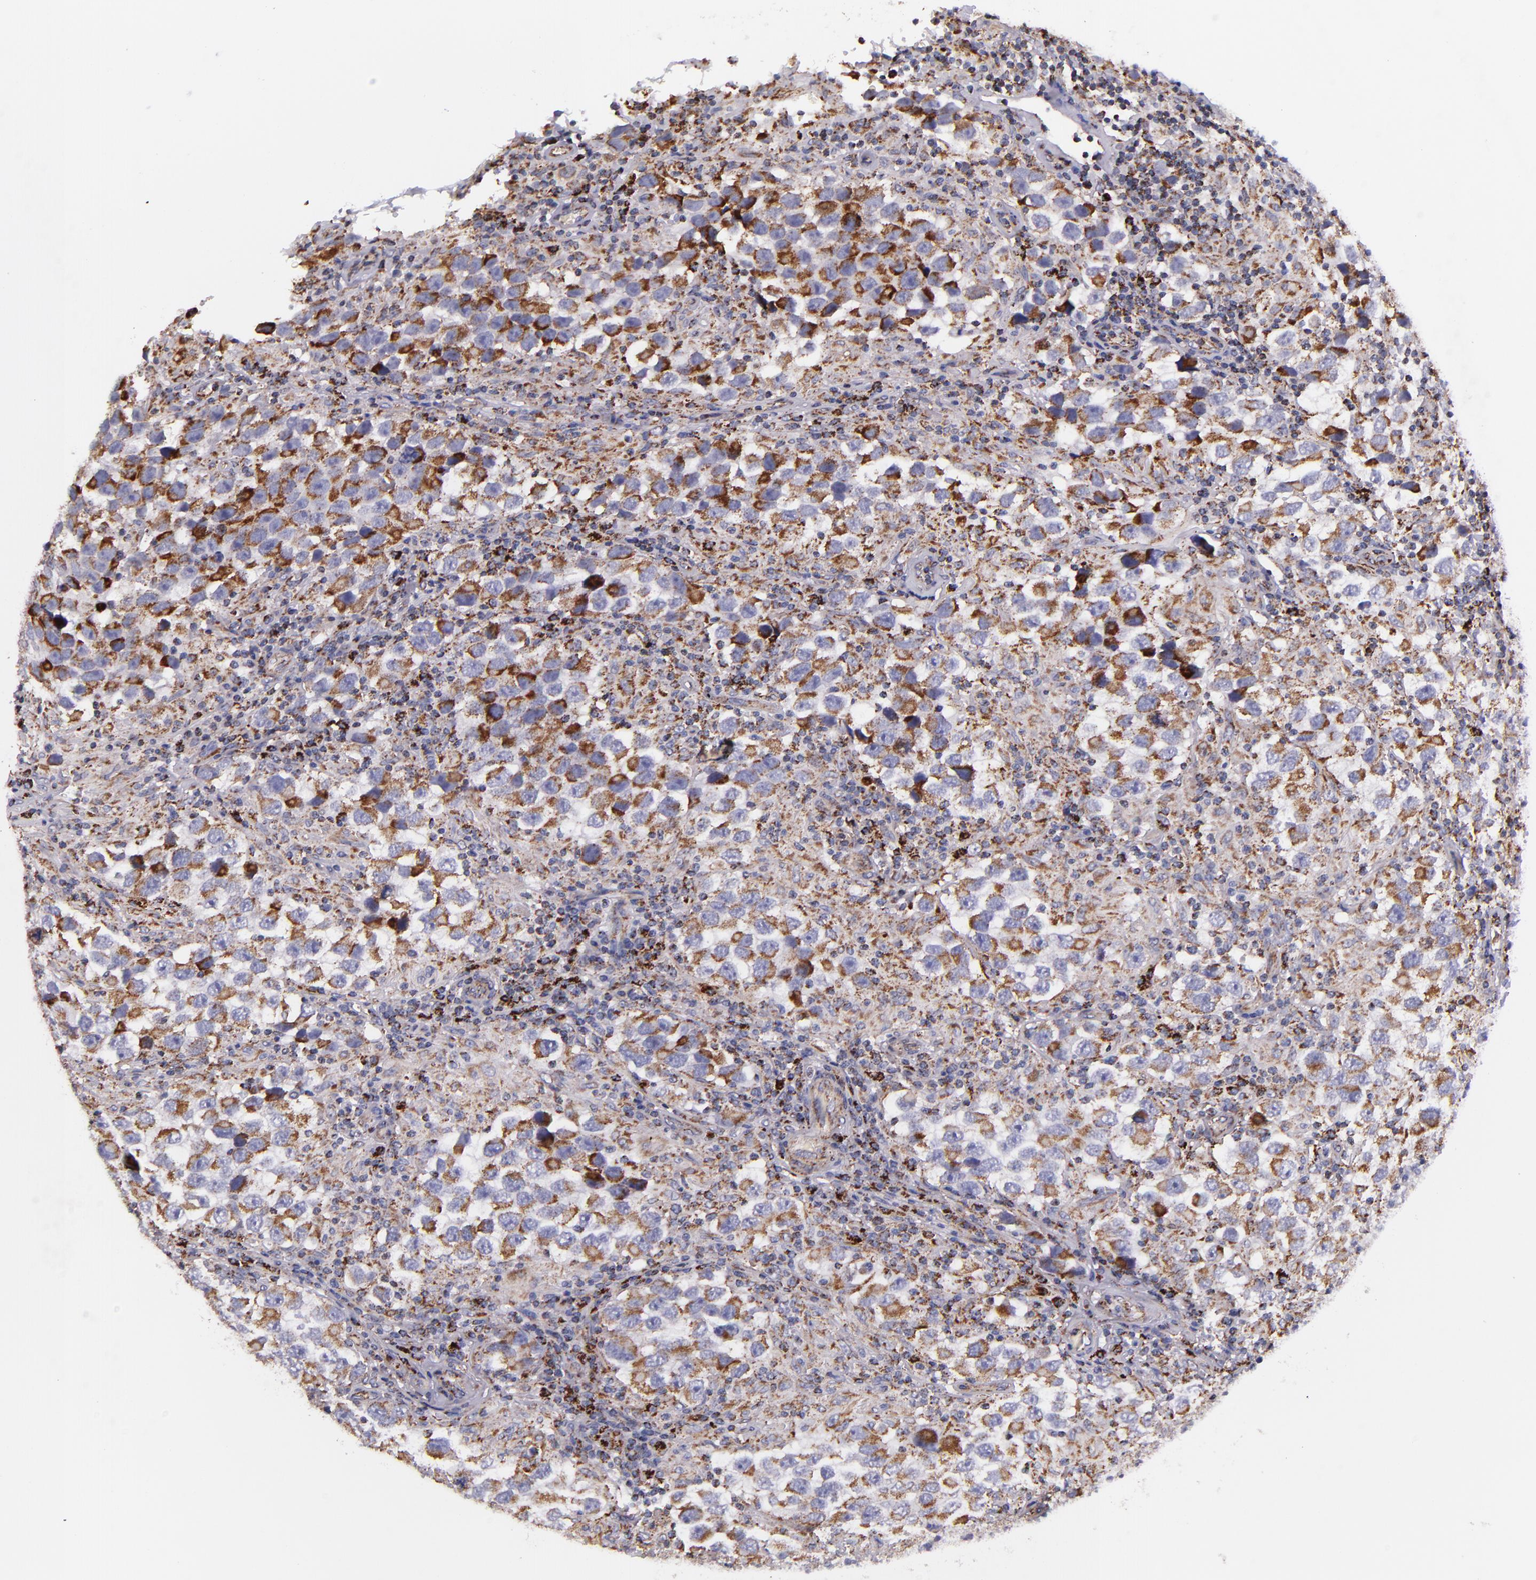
{"staining": {"intensity": "moderate", "quantity": ">75%", "location": "cytoplasmic/membranous"}, "tissue": "testis cancer", "cell_type": "Tumor cells", "image_type": "cancer", "snomed": [{"axis": "morphology", "description": "Carcinoma, Embryonal, NOS"}, {"axis": "topography", "description": "Testis"}], "caption": "Testis cancer (embryonal carcinoma) stained with a protein marker shows moderate staining in tumor cells.", "gene": "IDH3G", "patient": {"sex": "male", "age": 21}}